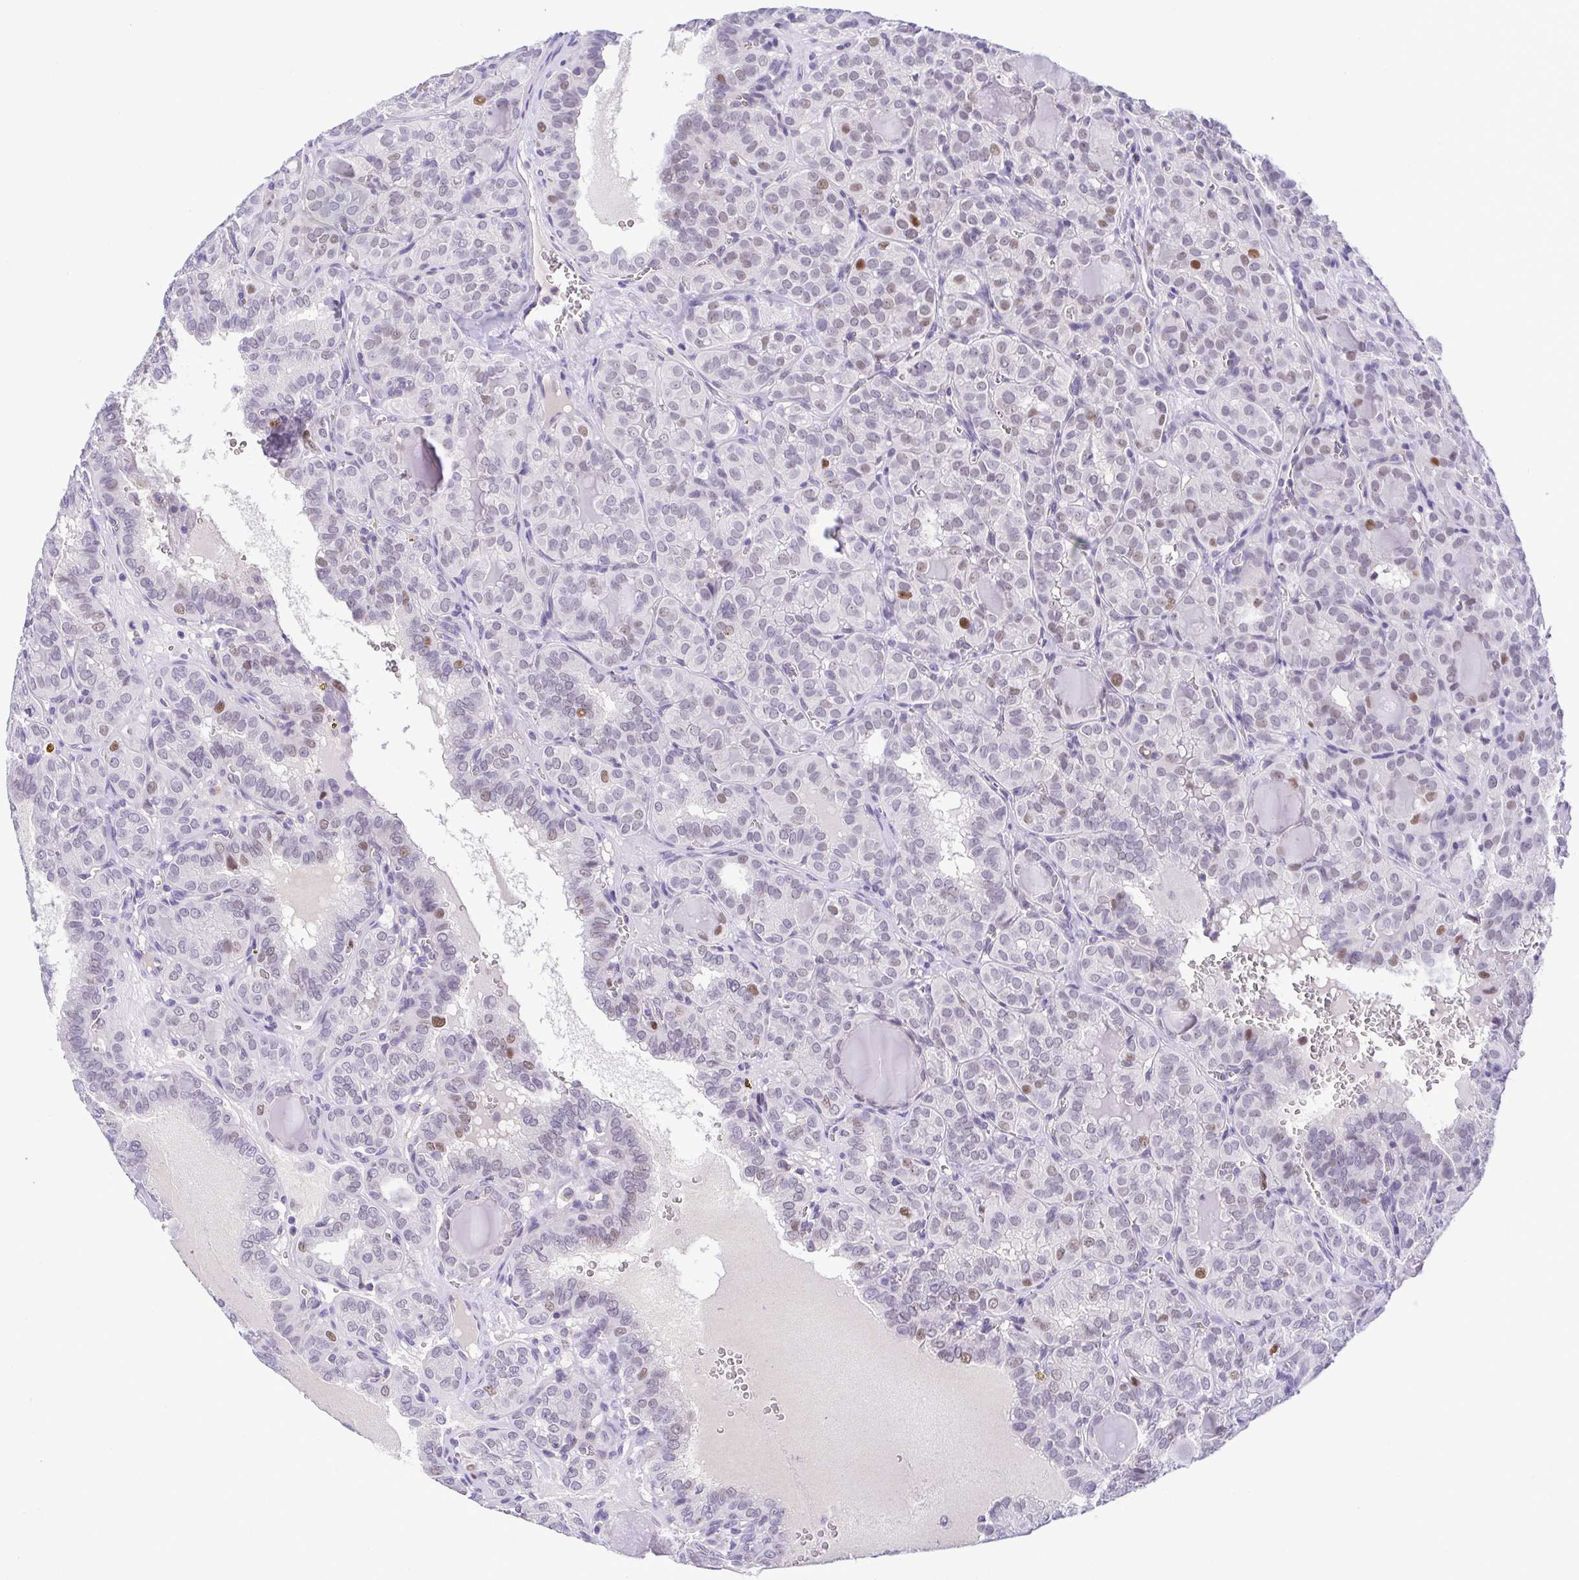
{"staining": {"intensity": "negative", "quantity": "none", "location": "none"}, "tissue": "thyroid cancer", "cell_type": "Tumor cells", "image_type": "cancer", "snomed": [{"axis": "morphology", "description": "Papillary adenocarcinoma, NOS"}, {"axis": "topography", "description": "Thyroid gland"}], "caption": "Protein analysis of thyroid cancer exhibits no significant expression in tumor cells.", "gene": "TIPIN", "patient": {"sex": "female", "age": 41}}